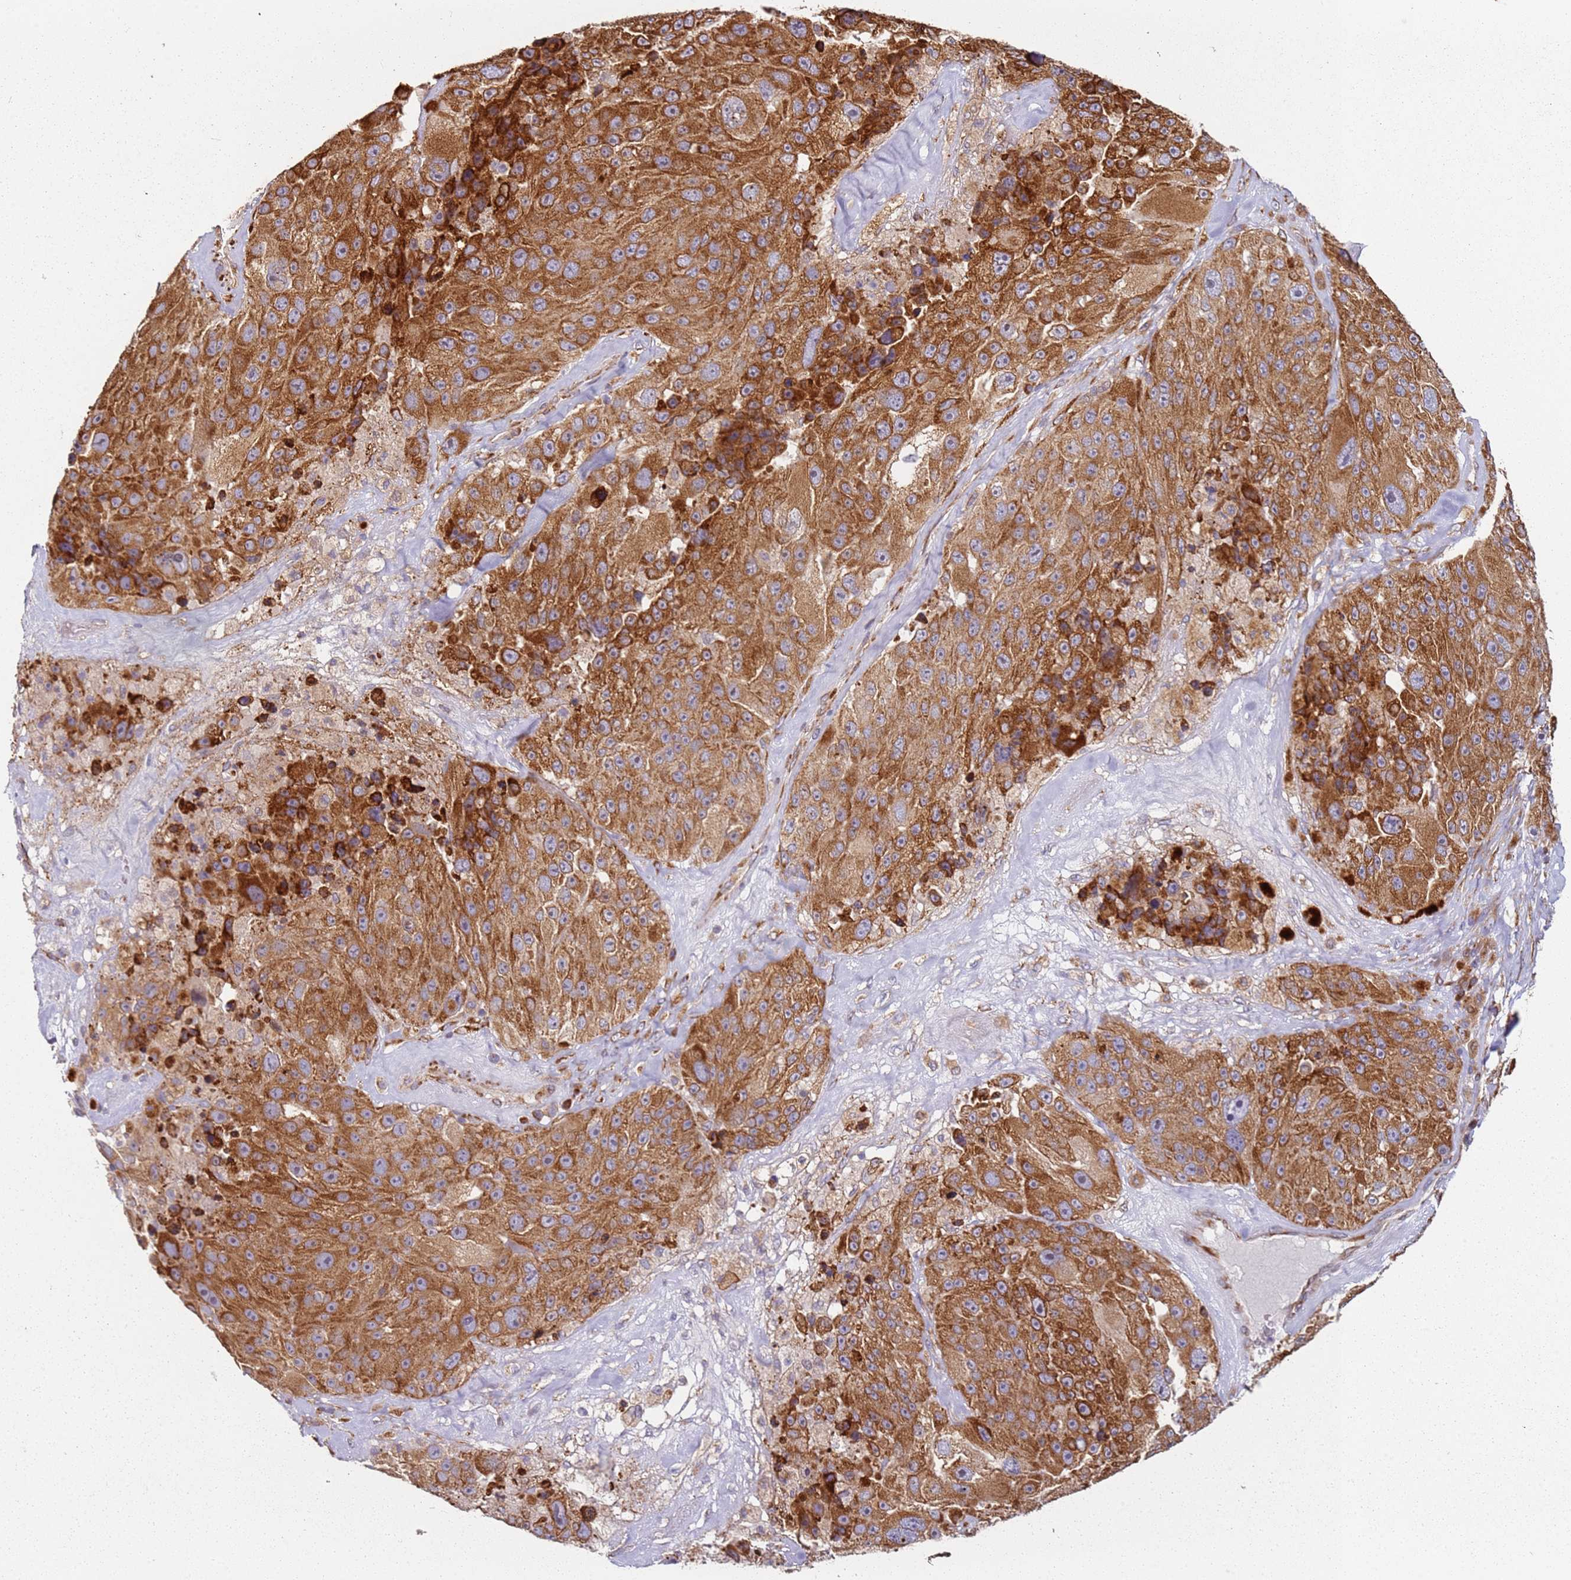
{"staining": {"intensity": "strong", "quantity": ">75%", "location": "cytoplasmic/membranous"}, "tissue": "melanoma", "cell_type": "Tumor cells", "image_type": "cancer", "snomed": [{"axis": "morphology", "description": "Malignant melanoma, Metastatic site"}, {"axis": "topography", "description": "Lymph node"}], "caption": "An immunohistochemistry (IHC) micrograph of neoplastic tissue is shown. Protein staining in brown highlights strong cytoplasmic/membranous positivity in malignant melanoma (metastatic site) within tumor cells.", "gene": "ARFRP1", "patient": {"sex": "male", "age": 62}}